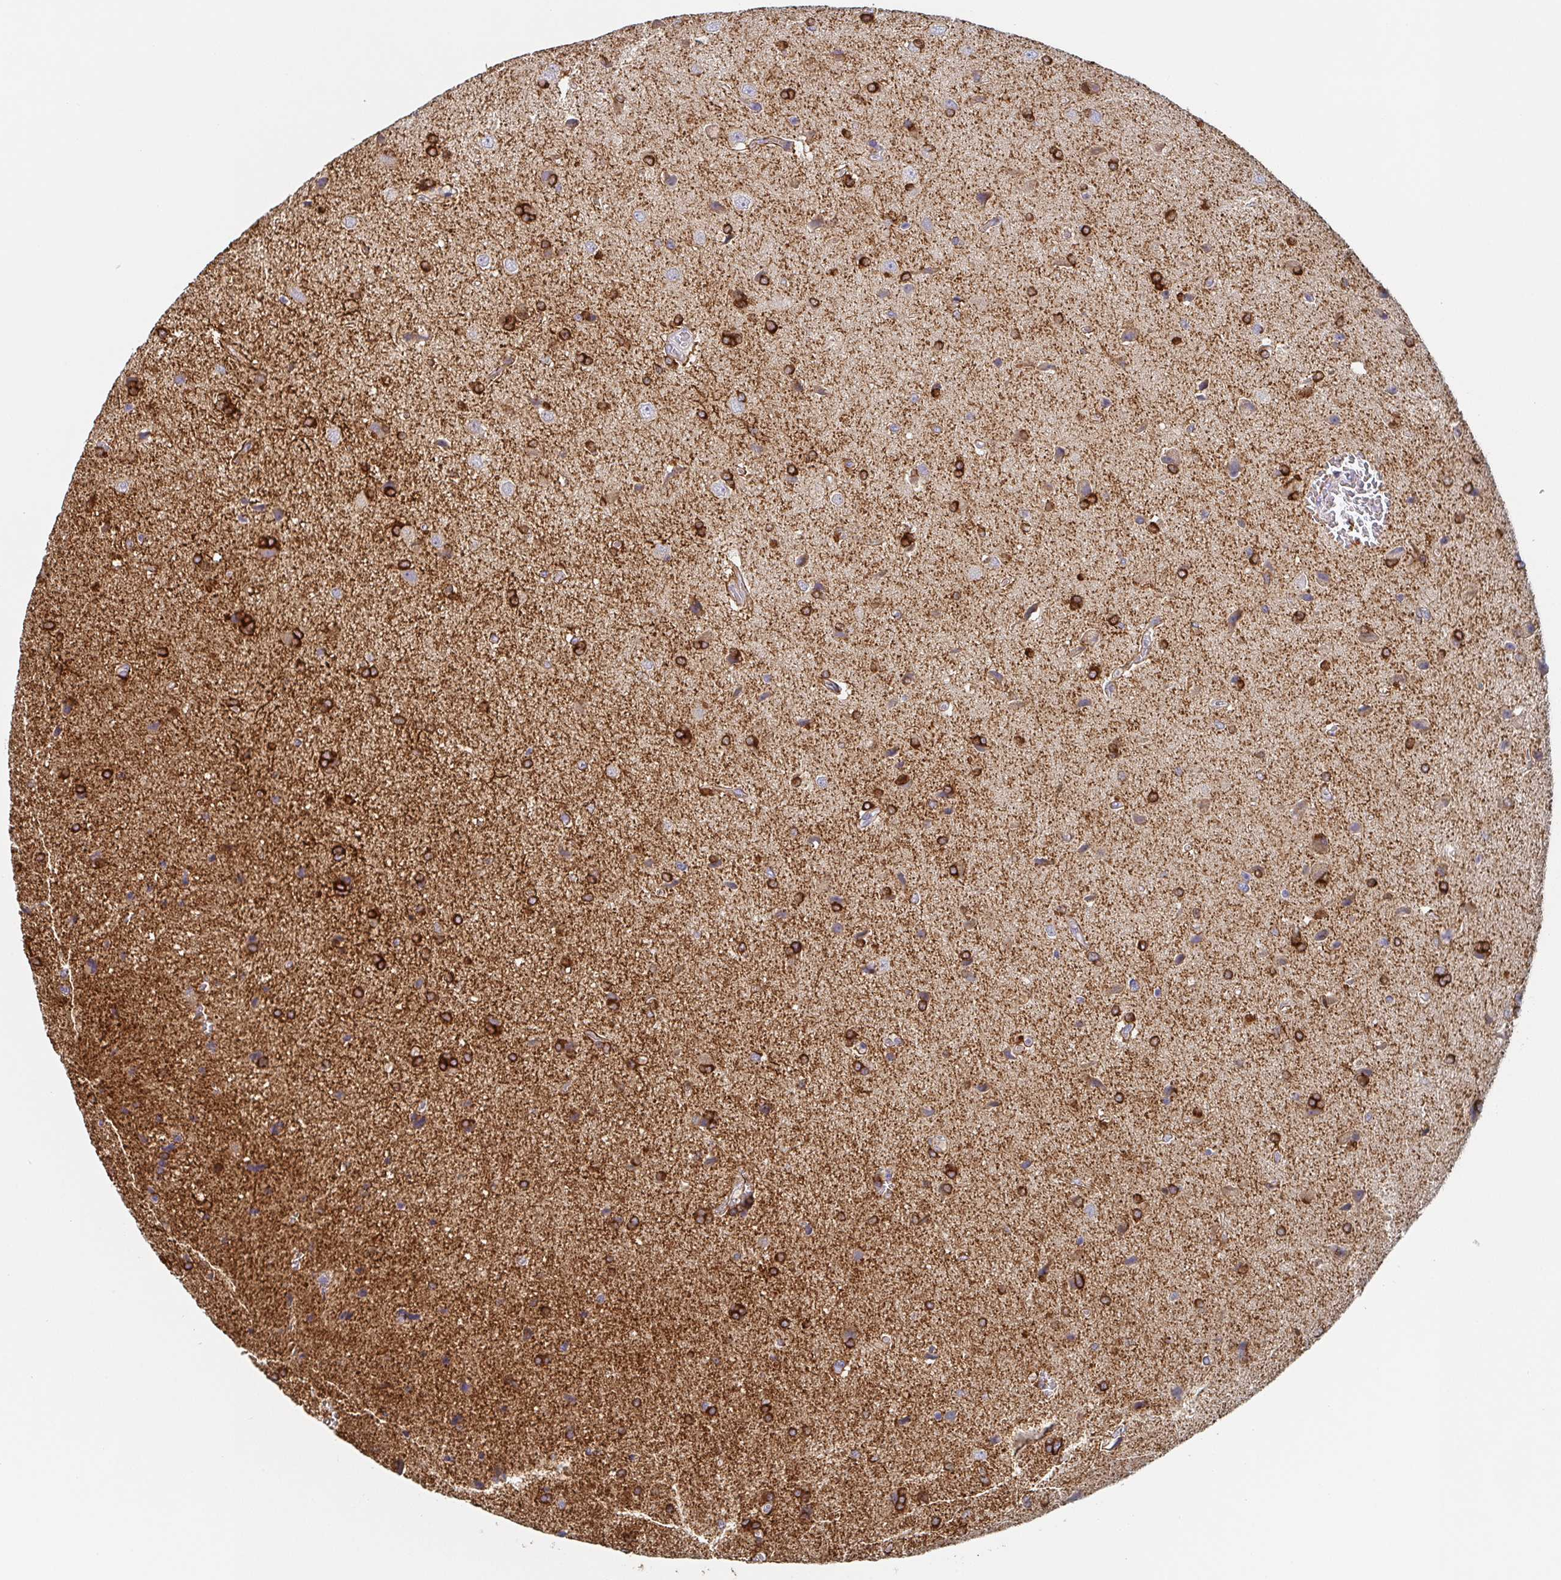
{"staining": {"intensity": "strong", "quantity": ">75%", "location": "cytoplasmic/membranous"}, "tissue": "glioma", "cell_type": "Tumor cells", "image_type": "cancer", "snomed": [{"axis": "morphology", "description": "Glioma, malignant, High grade"}, {"axis": "topography", "description": "Brain"}], "caption": "Protein expression analysis of human malignant high-grade glioma reveals strong cytoplasmic/membranous positivity in about >75% of tumor cells.", "gene": "TUFT1", "patient": {"sex": "male", "age": 68}}